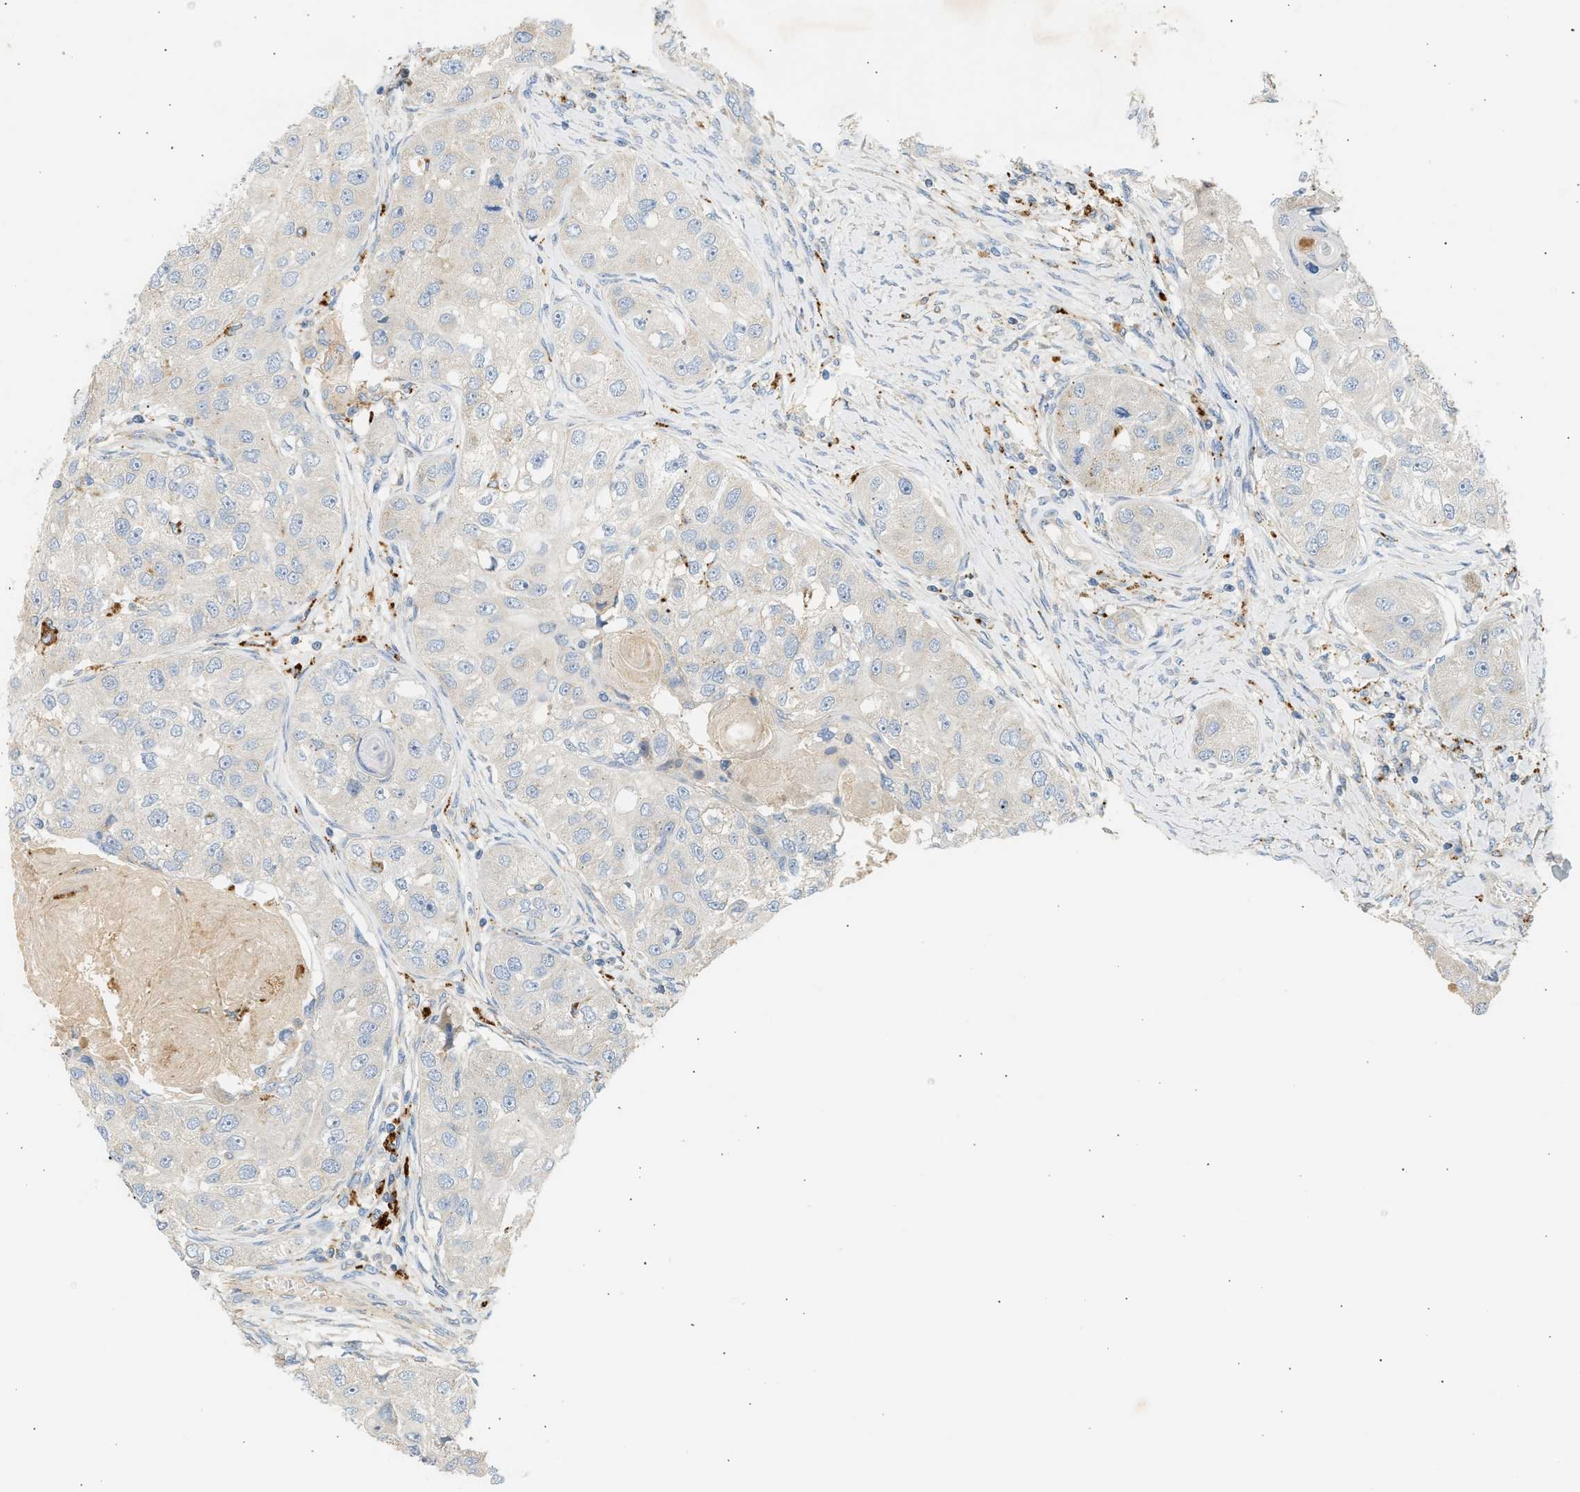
{"staining": {"intensity": "negative", "quantity": "none", "location": "none"}, "tissue": "head and neck cancer", "cell_type": "Tumor cells", "image_type": "cancer", "snomed": [{"axis": "morphology", "description": "Normal tissue, NOS"}, {"axis": "morphology", "description": "Squamous cell carcinoma, NOS"}, {"axis": "topography", "description": "Skeletal muscle"}, {"axis": "topography", "description": "Head-Neck"}], "caption": "There is no significant expression in tumor cells of head and neck cancer (squamous cell carcinoma). (Brightfield microscopy of DAB IHC at high magnification).", "gene": "ENTHD1", "patient": {"sex": "male", "age": 51}}